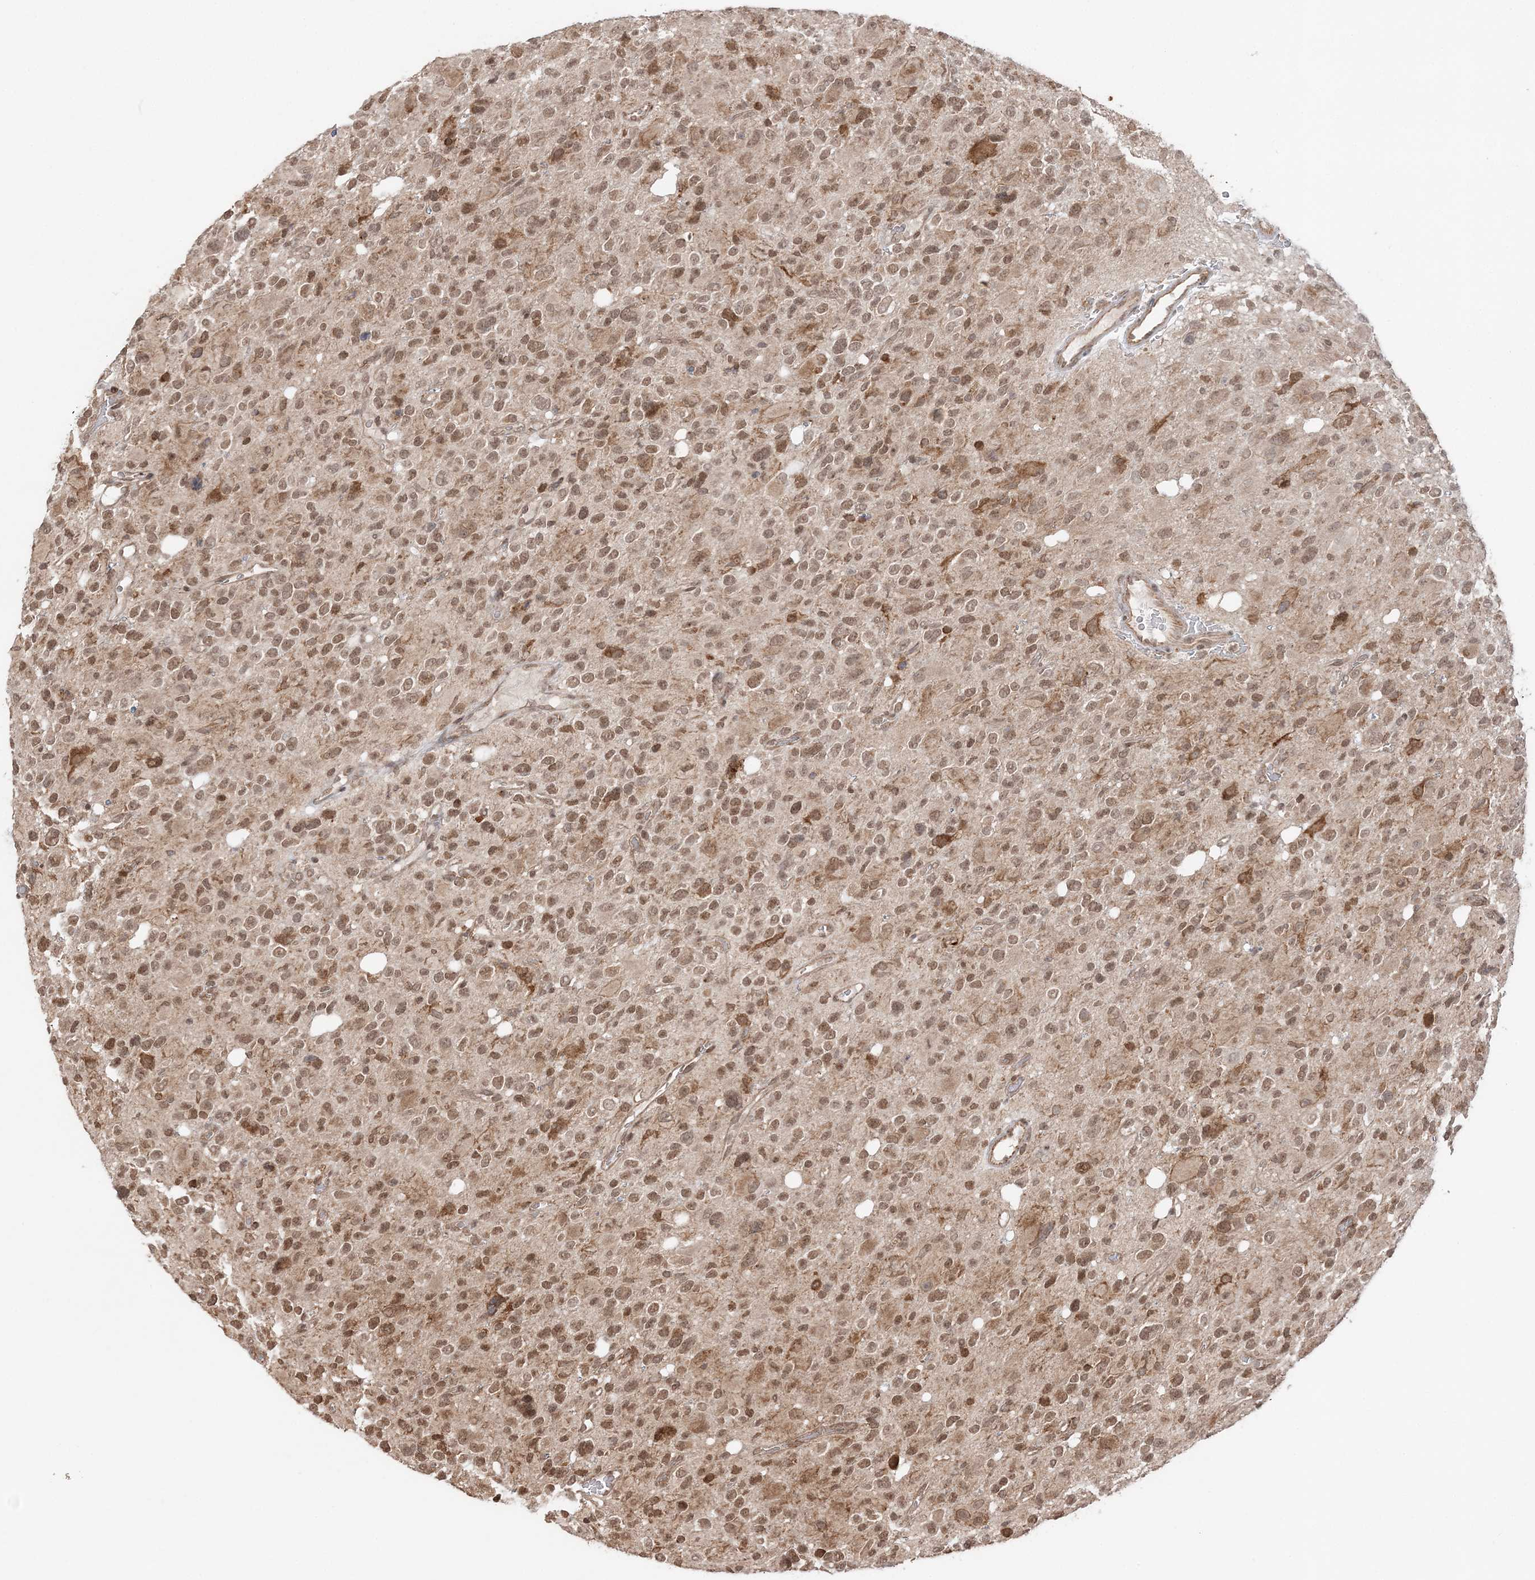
{"staining": {"intensity": "moderate", "quantity": ">75%", "location": "cytoplasmic/membranous,nuclear"}, "tissue": "glioma", "cell_type": "Tumor cells", "image_type": "cancer", "snomed": [{"axis": "morphology", "description": "Glioma, malignant, High grade"}, {"axis": "topography", "description": "Brain"}], "caption": "Immunohistochemical staining of glioma reveals medium levels of moderate cytoplasmic/membranous and nuclear expression in about >75% of tumor cells.", "gene": "TMED10", "patient": {"sex": "male", "age": 48}}